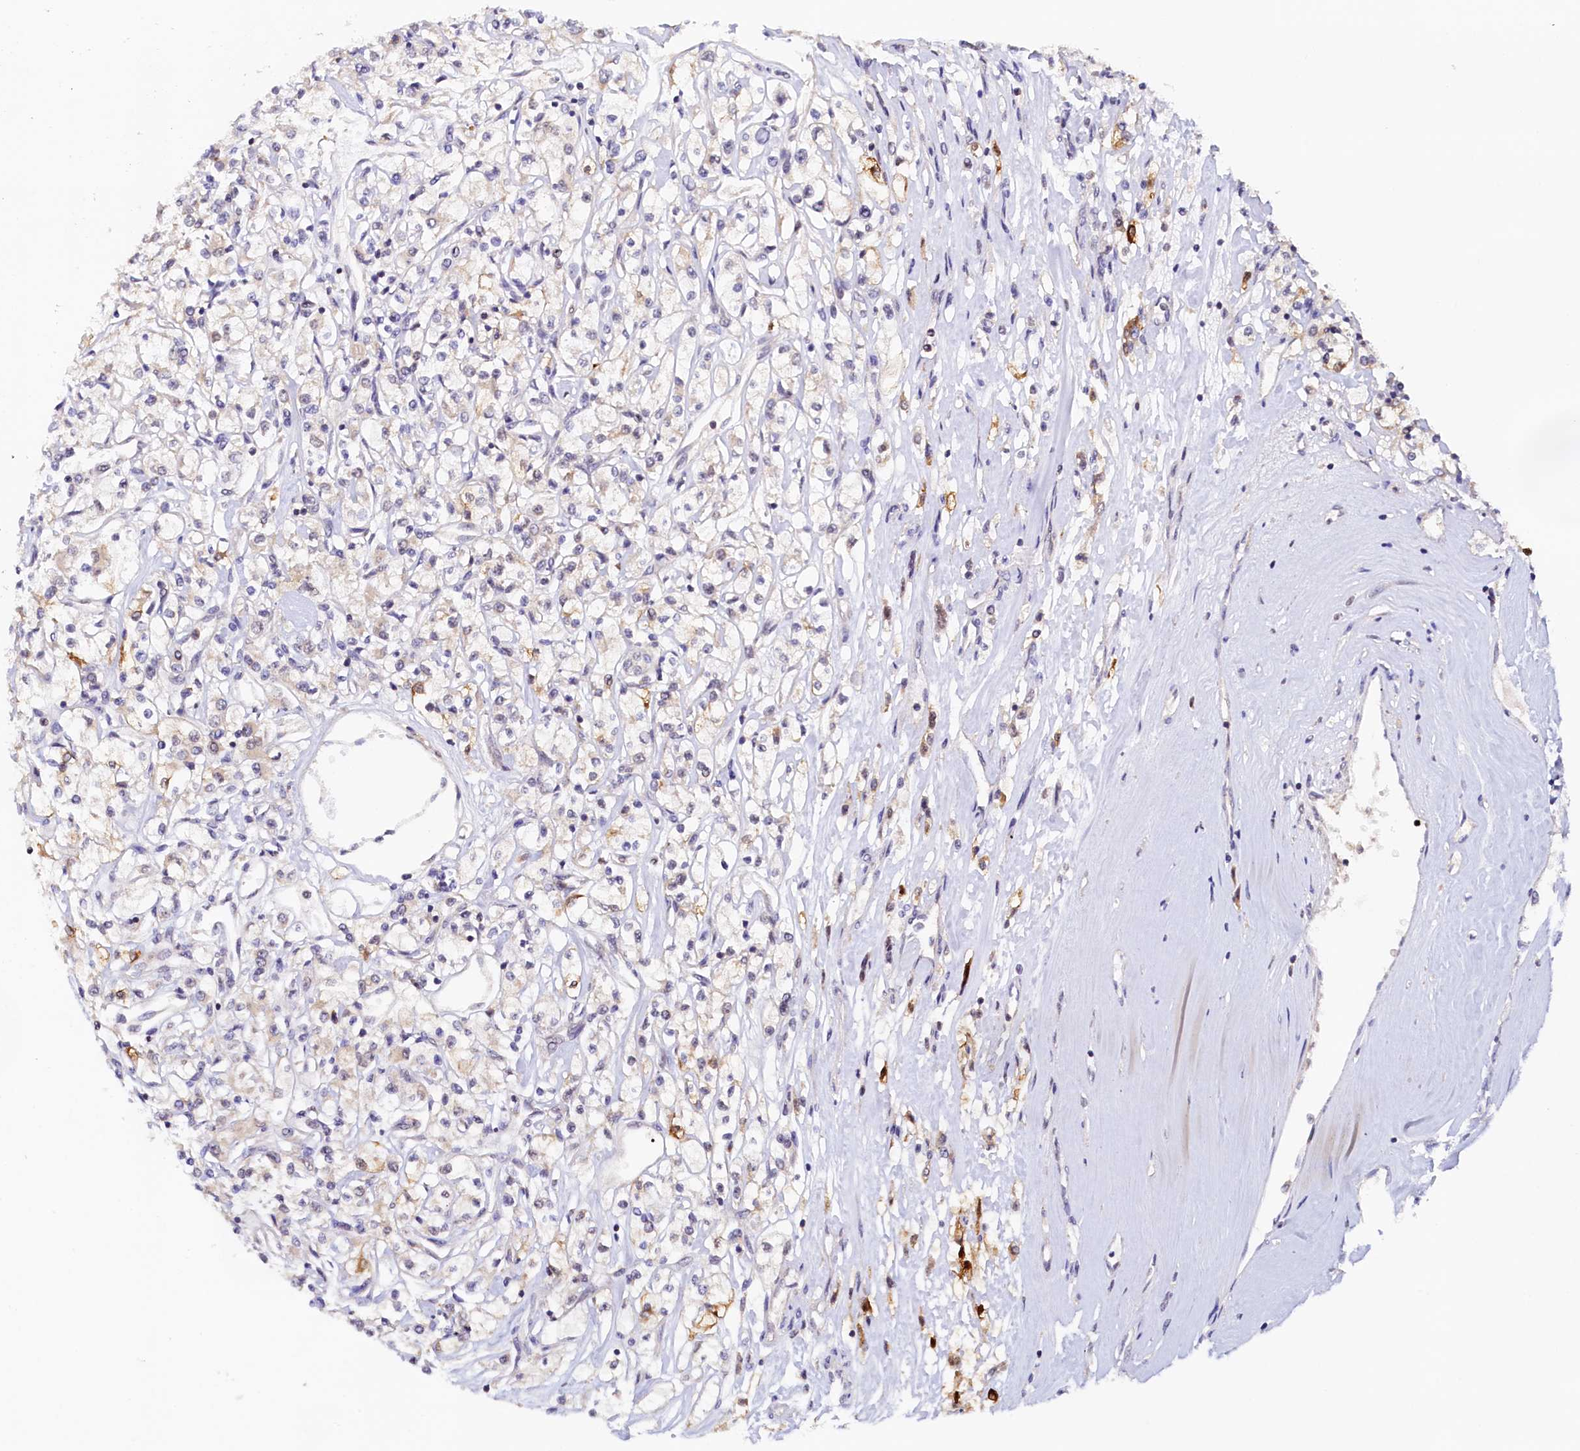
{"staining": {"intensity": "weak", "quantity": "<25%", "location": "cytoplasmic/membranous"}, "tissue": "renal cancer", "cell_type": "Tumor cells", "image_type": "cancer", "snomed": [{"axis": "morphology", "description": "Adenocarcinoma, NOS"}, {"axis": "topography", "description": "Kidney"}], "caption": "This is a histopathology image of IHC staining of renal adenocarcinoma, which shows no positivity in tumor cells.", "gene": "PAAF1", "patient": {"sex": "female", "age": 59}}